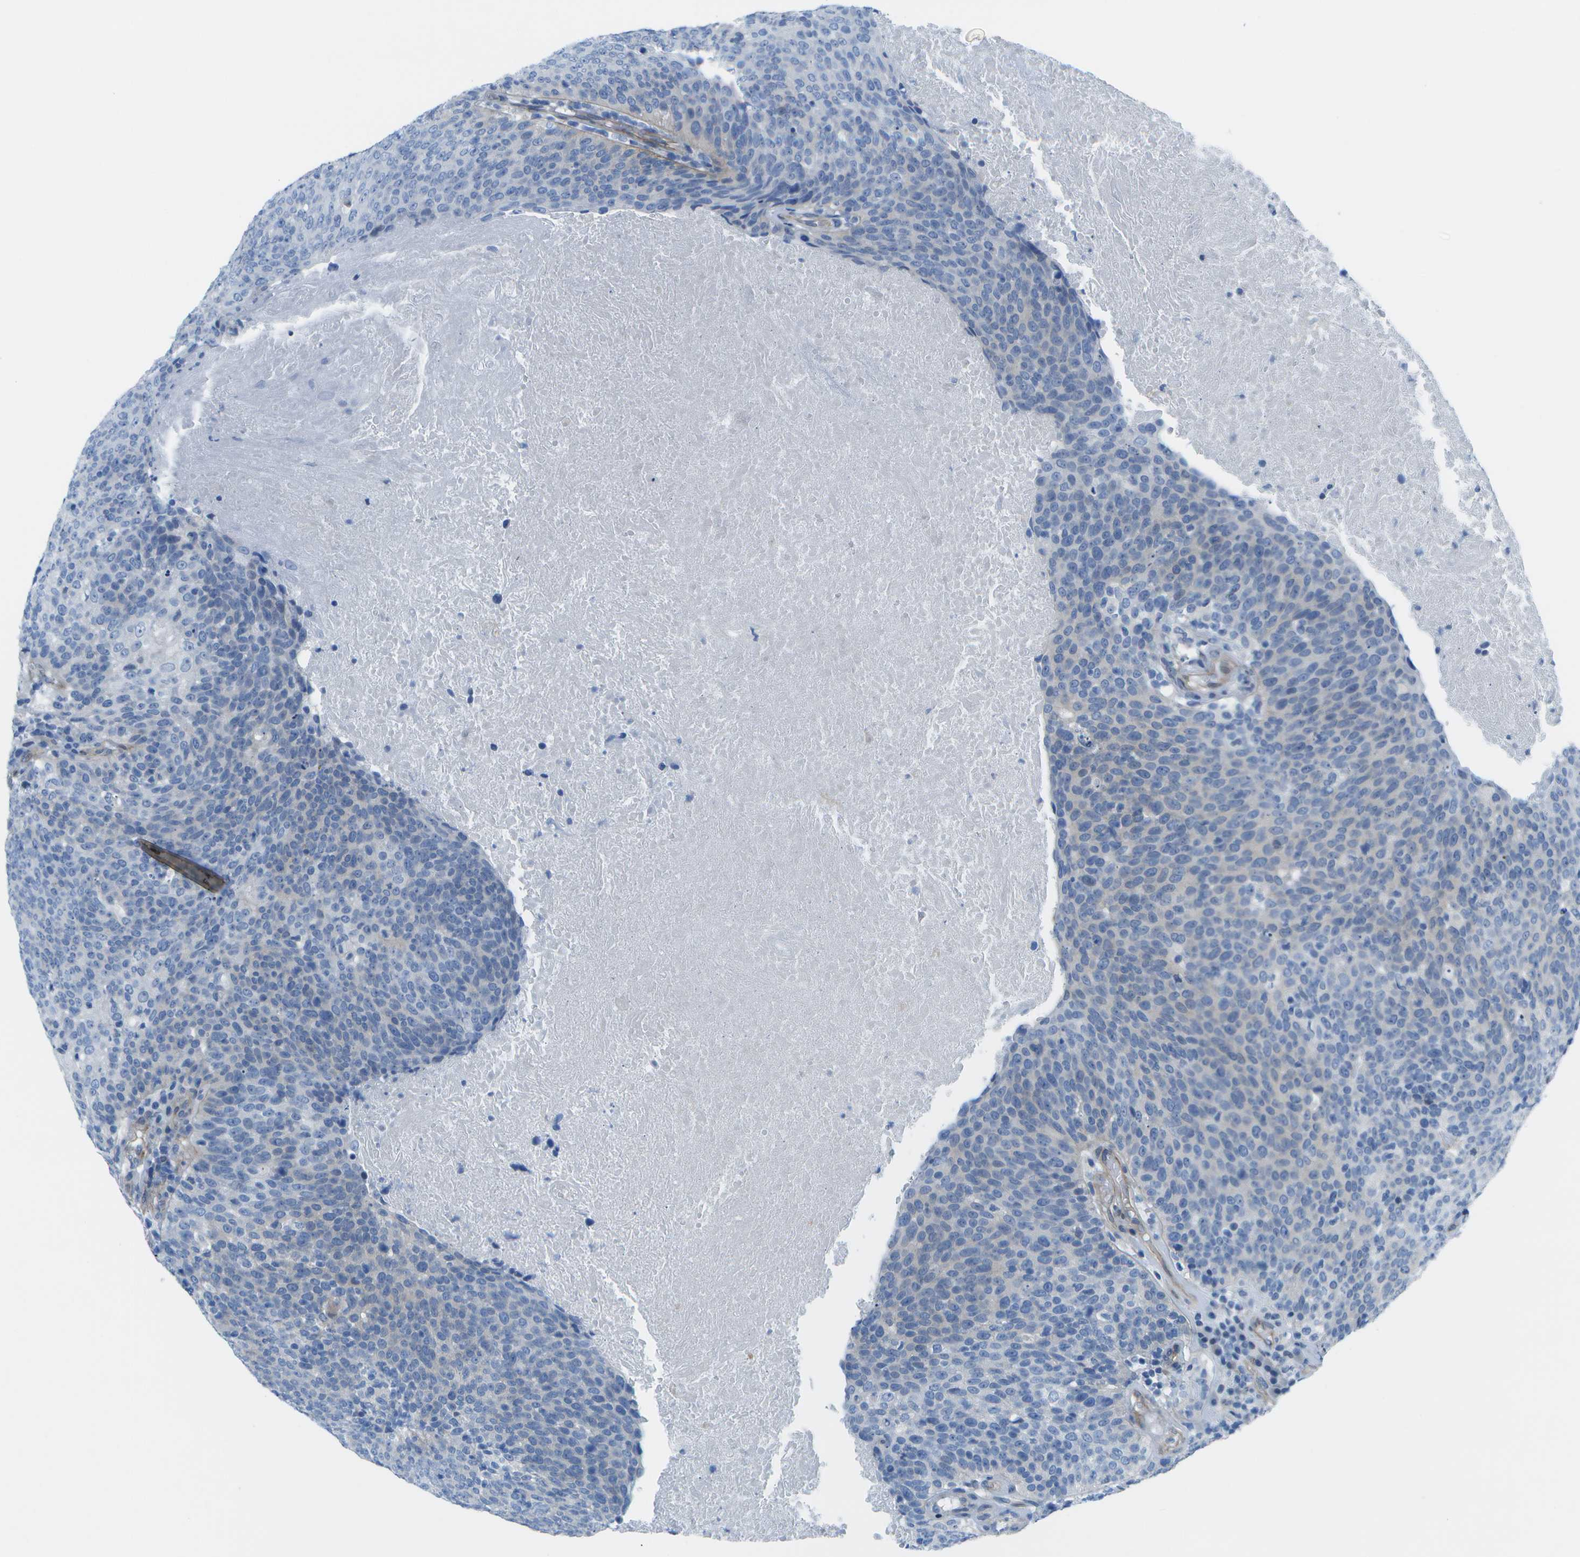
{"staining": {"intensity": "negative", "quantity": "none", "location": "none"}, "tissue": "head and neck cancer", "cell_type": "Tumor cells", "image_type": "cancer", "snomed": [{"axis": "morphology", "description": "Squamous cell carcinoma, NOS"}, {"axis": "morphology", "description": "Squamous cell carcinoma, metastatic, NOS"}, {"axis": "topography", "description": "Lymph node"}, {"axis": "topography", "description": "Head-Neck"}], "caption": "This image is of head and neck cancer (metastatic squamous cell carcinoma) stained with immunohistochemistry to label a protein in brown with the nuclei are counter-stained blue. There is no expression in tumor cells.", "gene": "SORBS3", "patient": {"sex": "male", "age": 62}}